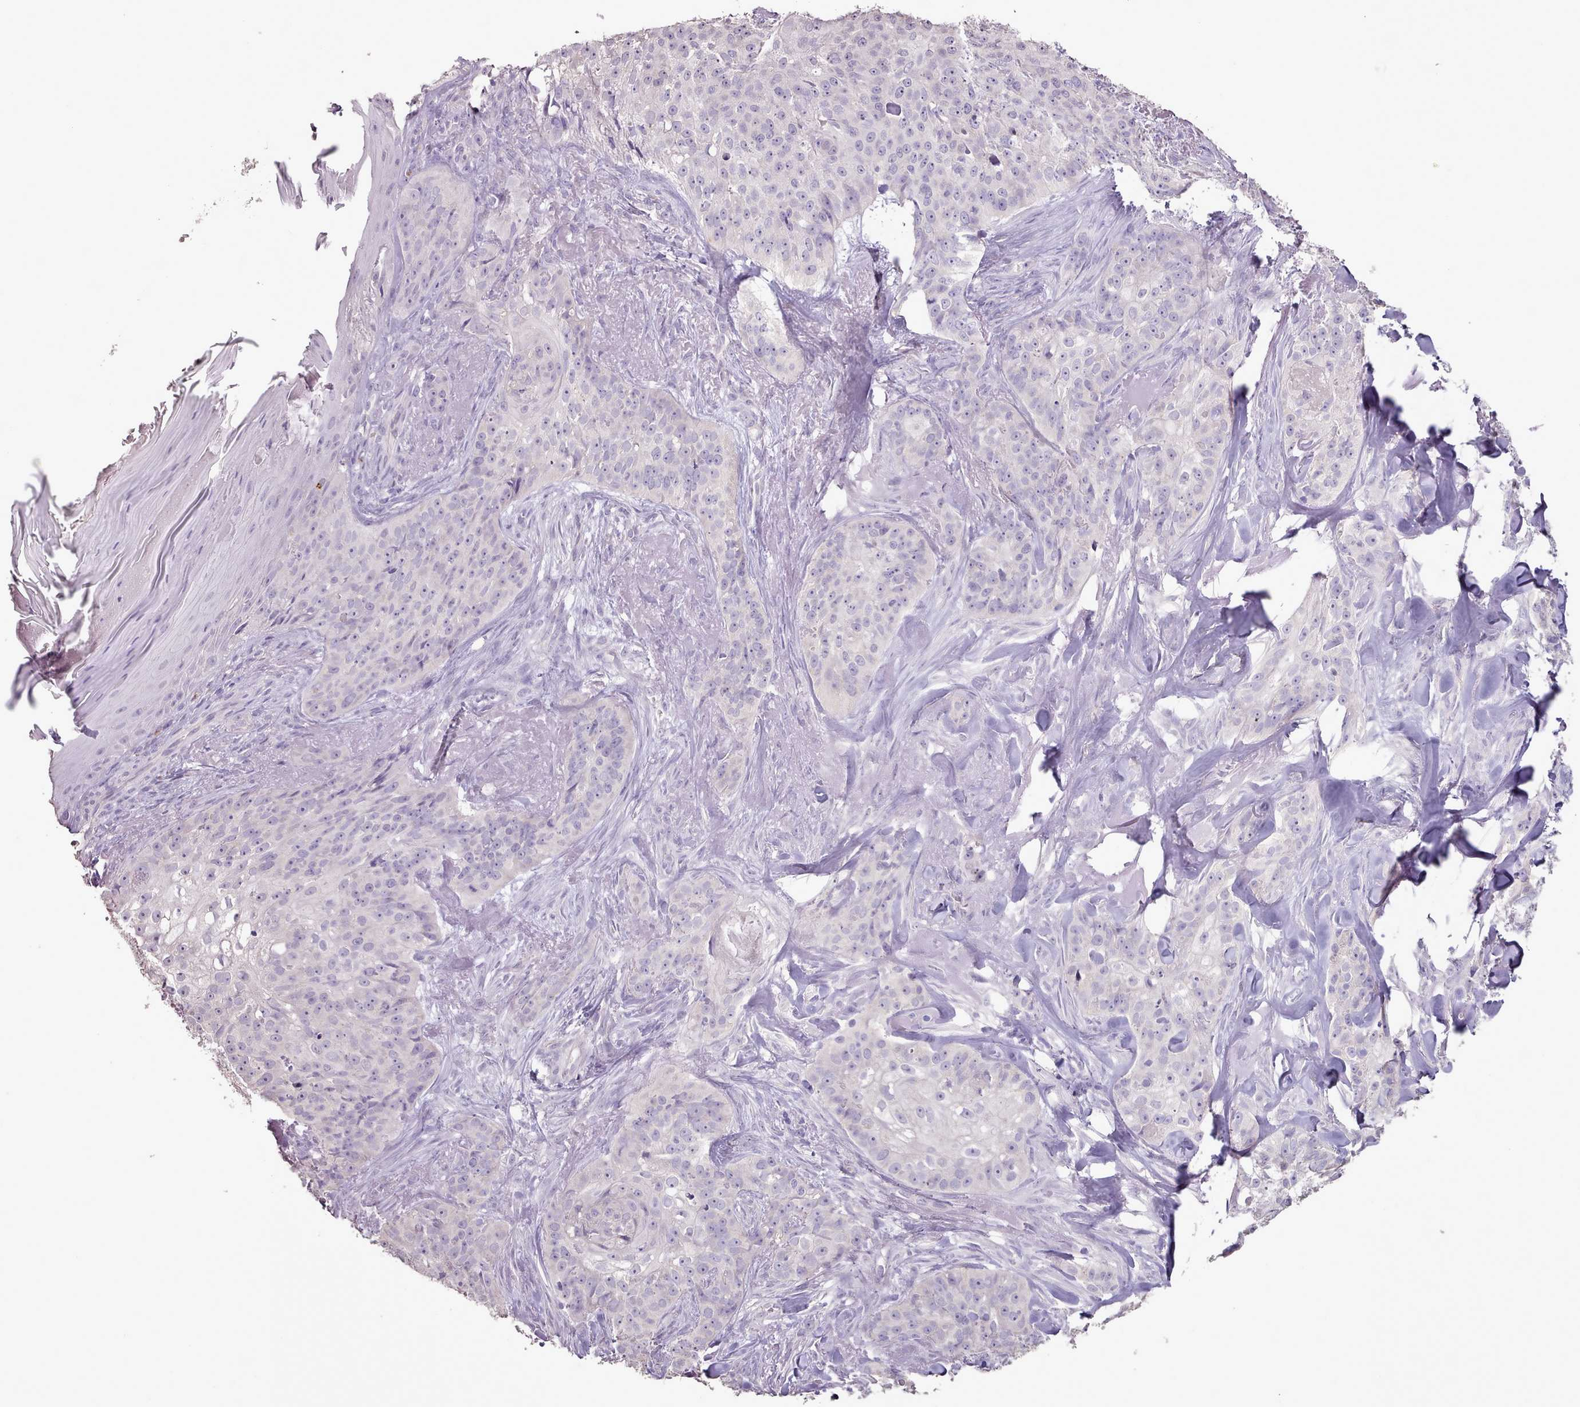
{"staining": {"intensity": "negative", "quantity": "none", "location": "none"}, "tissue": "skin cancer", "cell_type": "Tumor cells", "image_type": "cancer", "snomed": [{"axis": "morphology", "description": "Basal cell carcinoma"}, {"axis": "topography", "description": "Skin"}], "caption": "Immunohistochemistry (IHC) micrograph of neoplastic tissue: human skin cancer (basal cell carcinoma) stained with DAB (3,3'-diaminobenzidine) shows no significant protein positivity in tumor cells.", "gene": "BLOC1S2", "patient": {"sex": "female", "age": 92}}